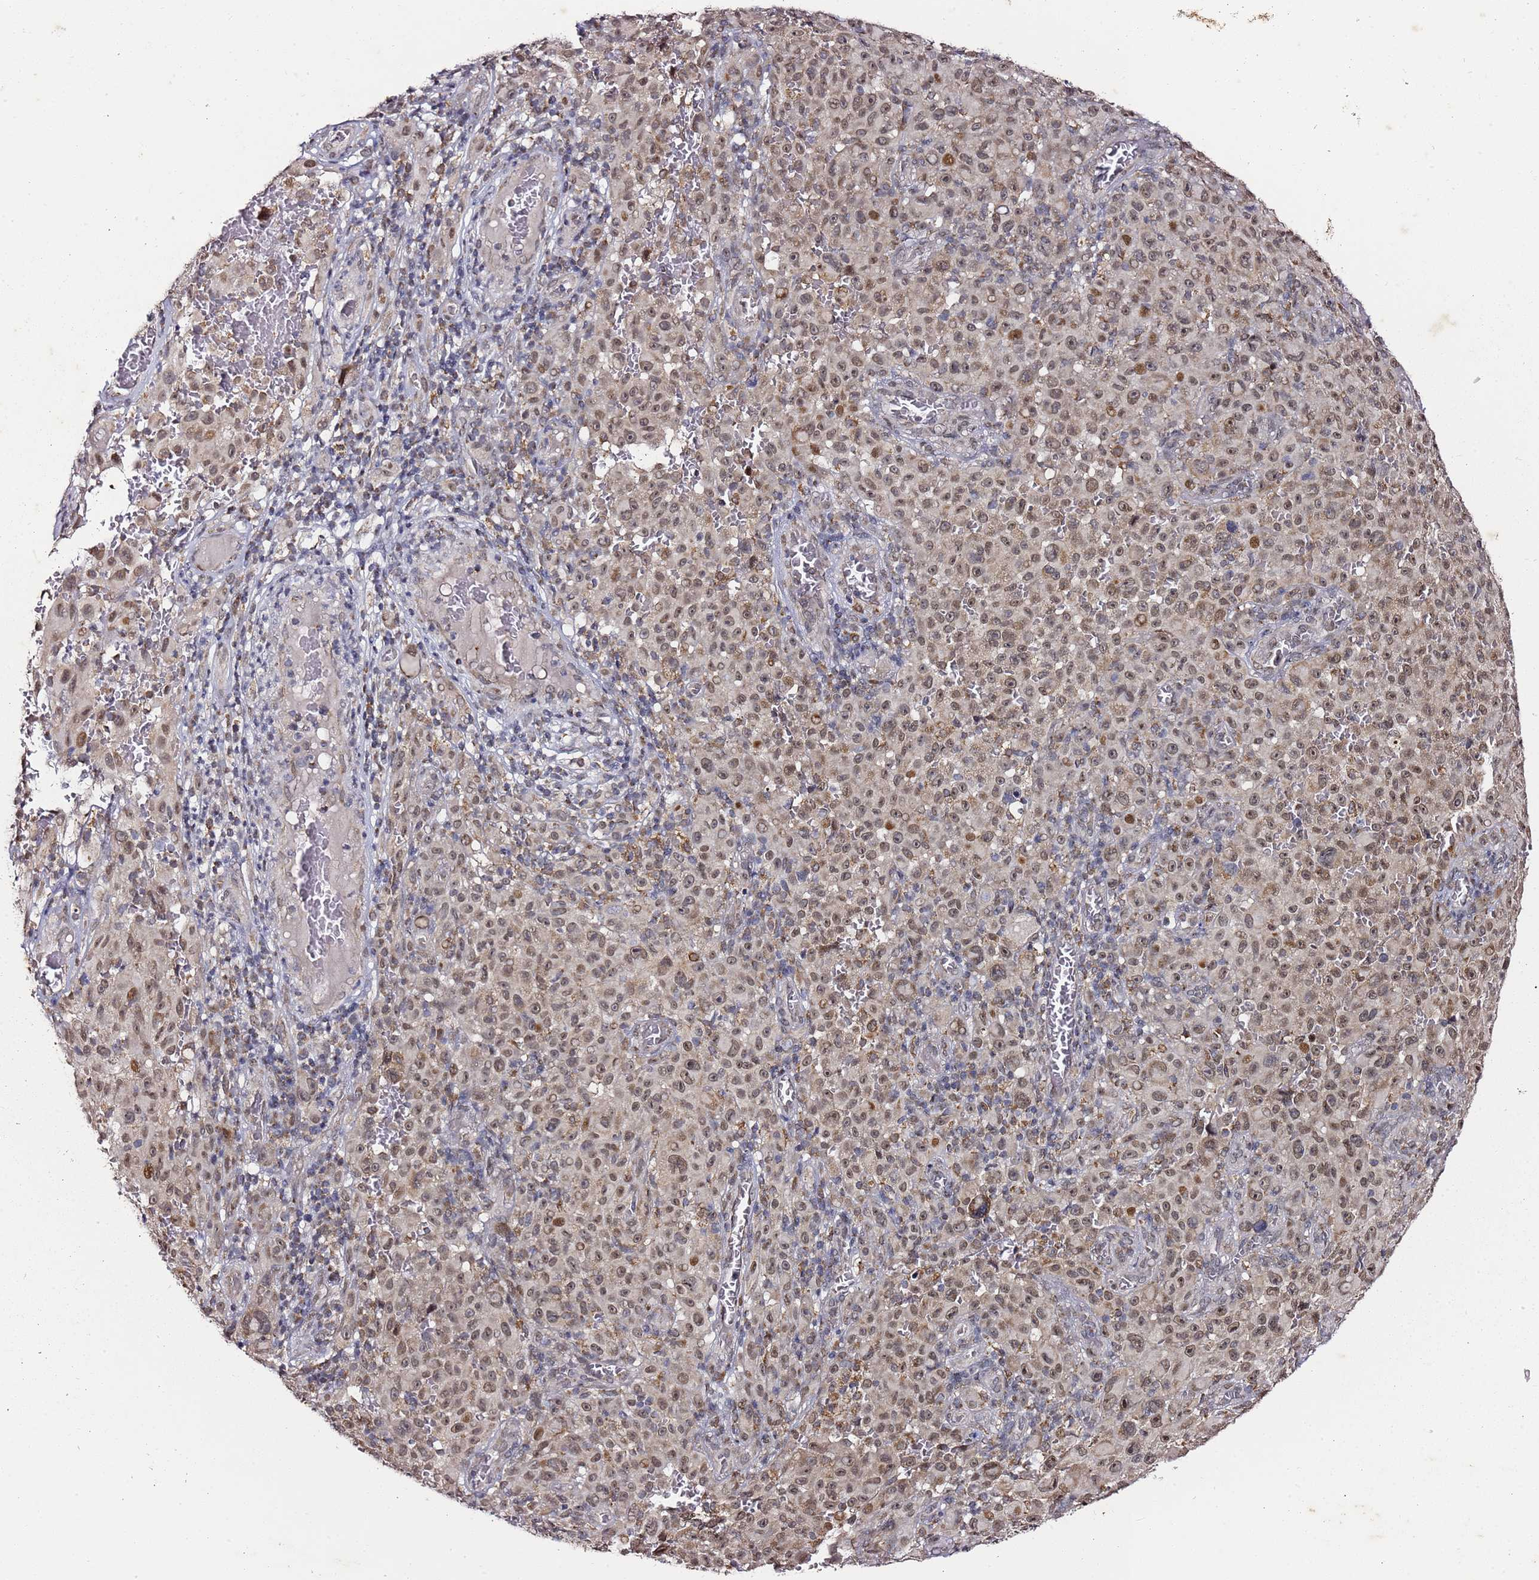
{"staining": {"intensity": "moderate", "quantity": ">75%", "location": "nuclear"}, "tissue": "melanoma", "cell_type": "Tumor cells", "image_type": "cancer", "snomed": [{"axis": "morphology", "description": "Malignant melanoma, NOS"}, {"axis": "topography", "description": "Skin"}], "caption": "The micrograph exhibits a brown stain indicating the presence of a protein in the nuclear of tumor cells in melanoma.", "gene": "TP53AIP1", "patient": {"sex": "female", "age": 82}}